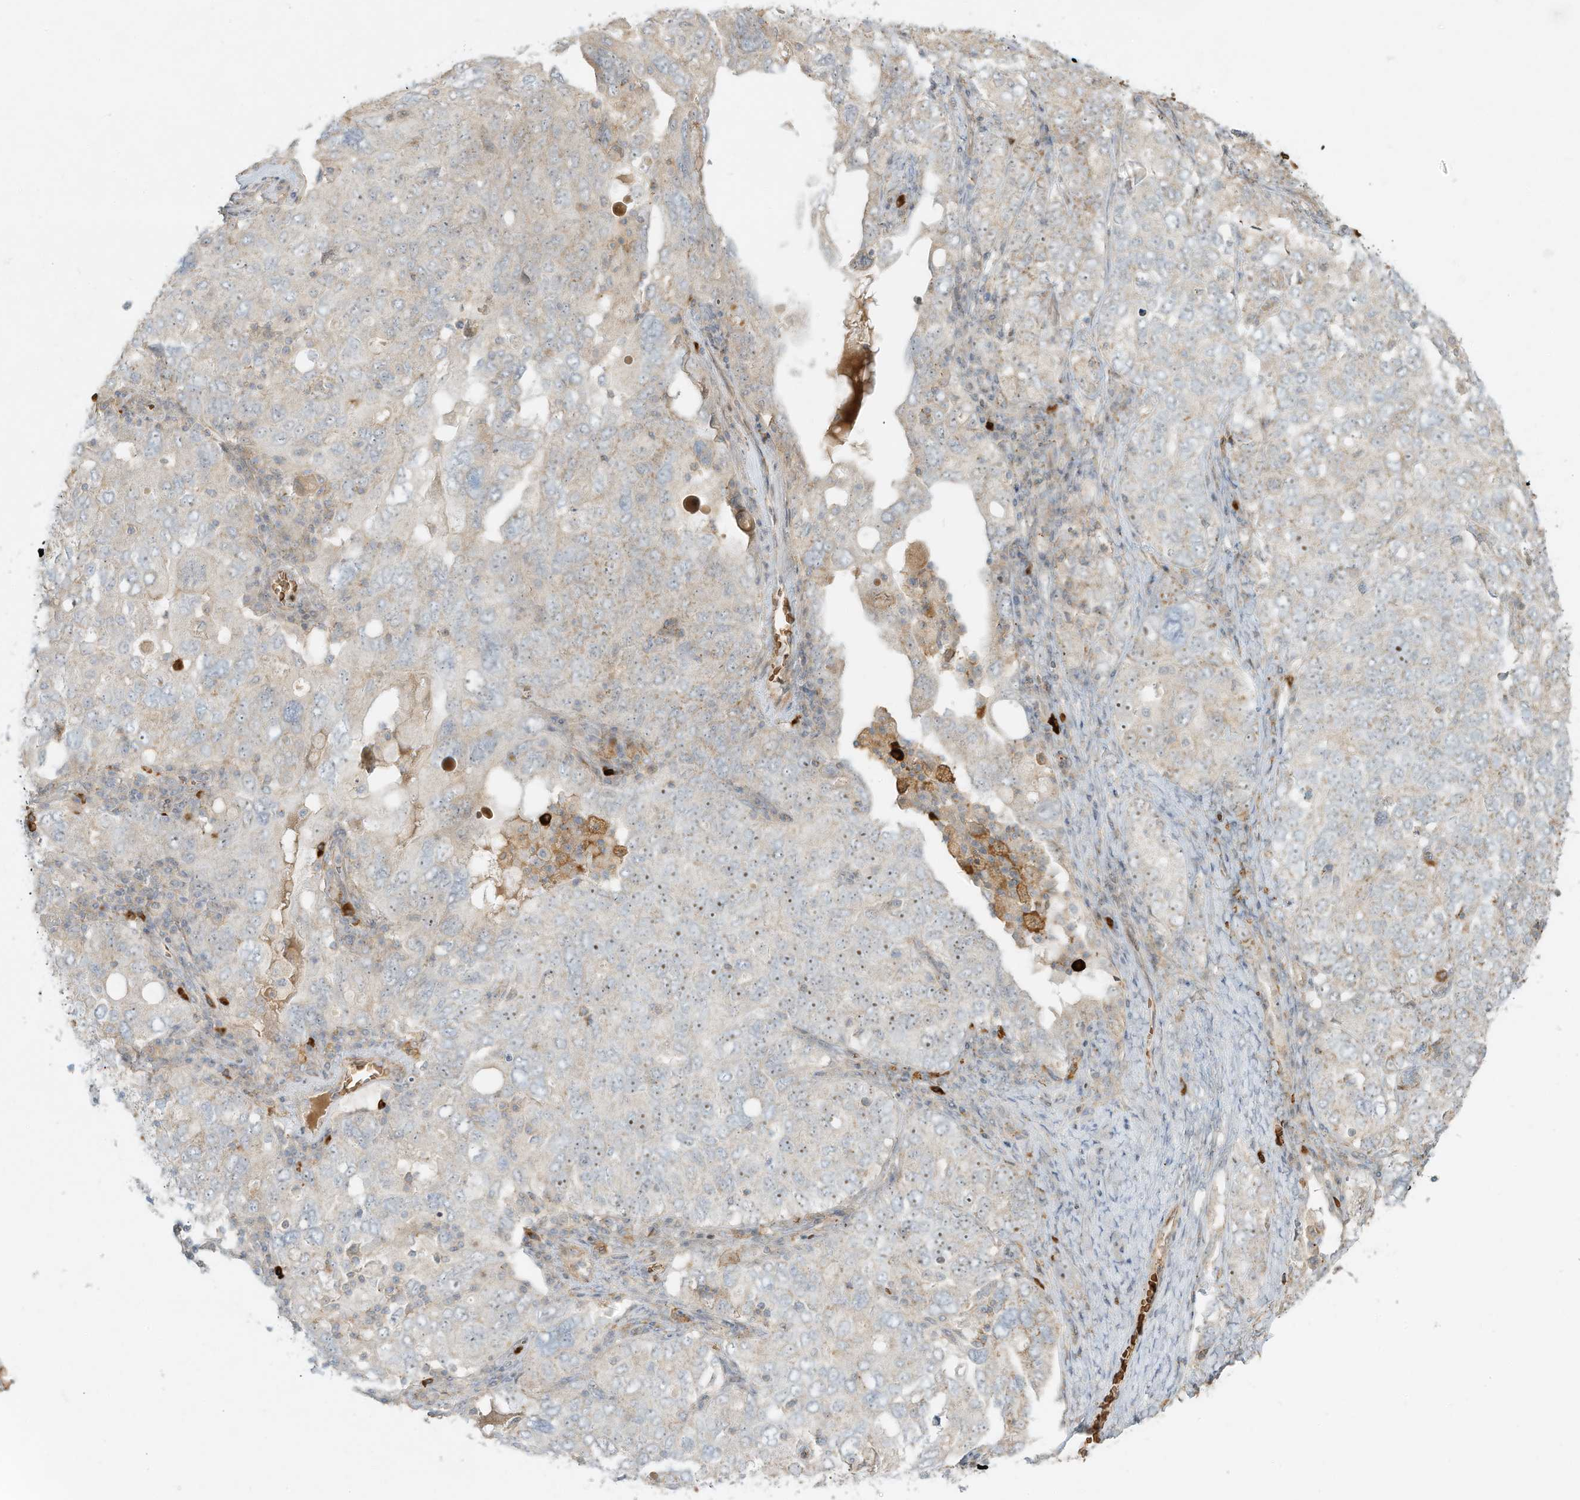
{"staining": {"intensity": "weak", "quantity": "<25%", "location": "cytoplasmic/membranous"}, "tissue": "ovarian cancer", "cell_type": "Tumor cells", "image_type": "cancer", "snomed": [{"axis": "morphology", "description": "Carcinoma, endometroid"}, {"axis": "topography", "description": "Ovary"}], "caption": "Ovarian endometroid carcinoma was stained to show a protein in brown. There is no significant positivity in tumor cells.", "gene": "OFD1", "patient": {"sex": "female", "age": 62}}